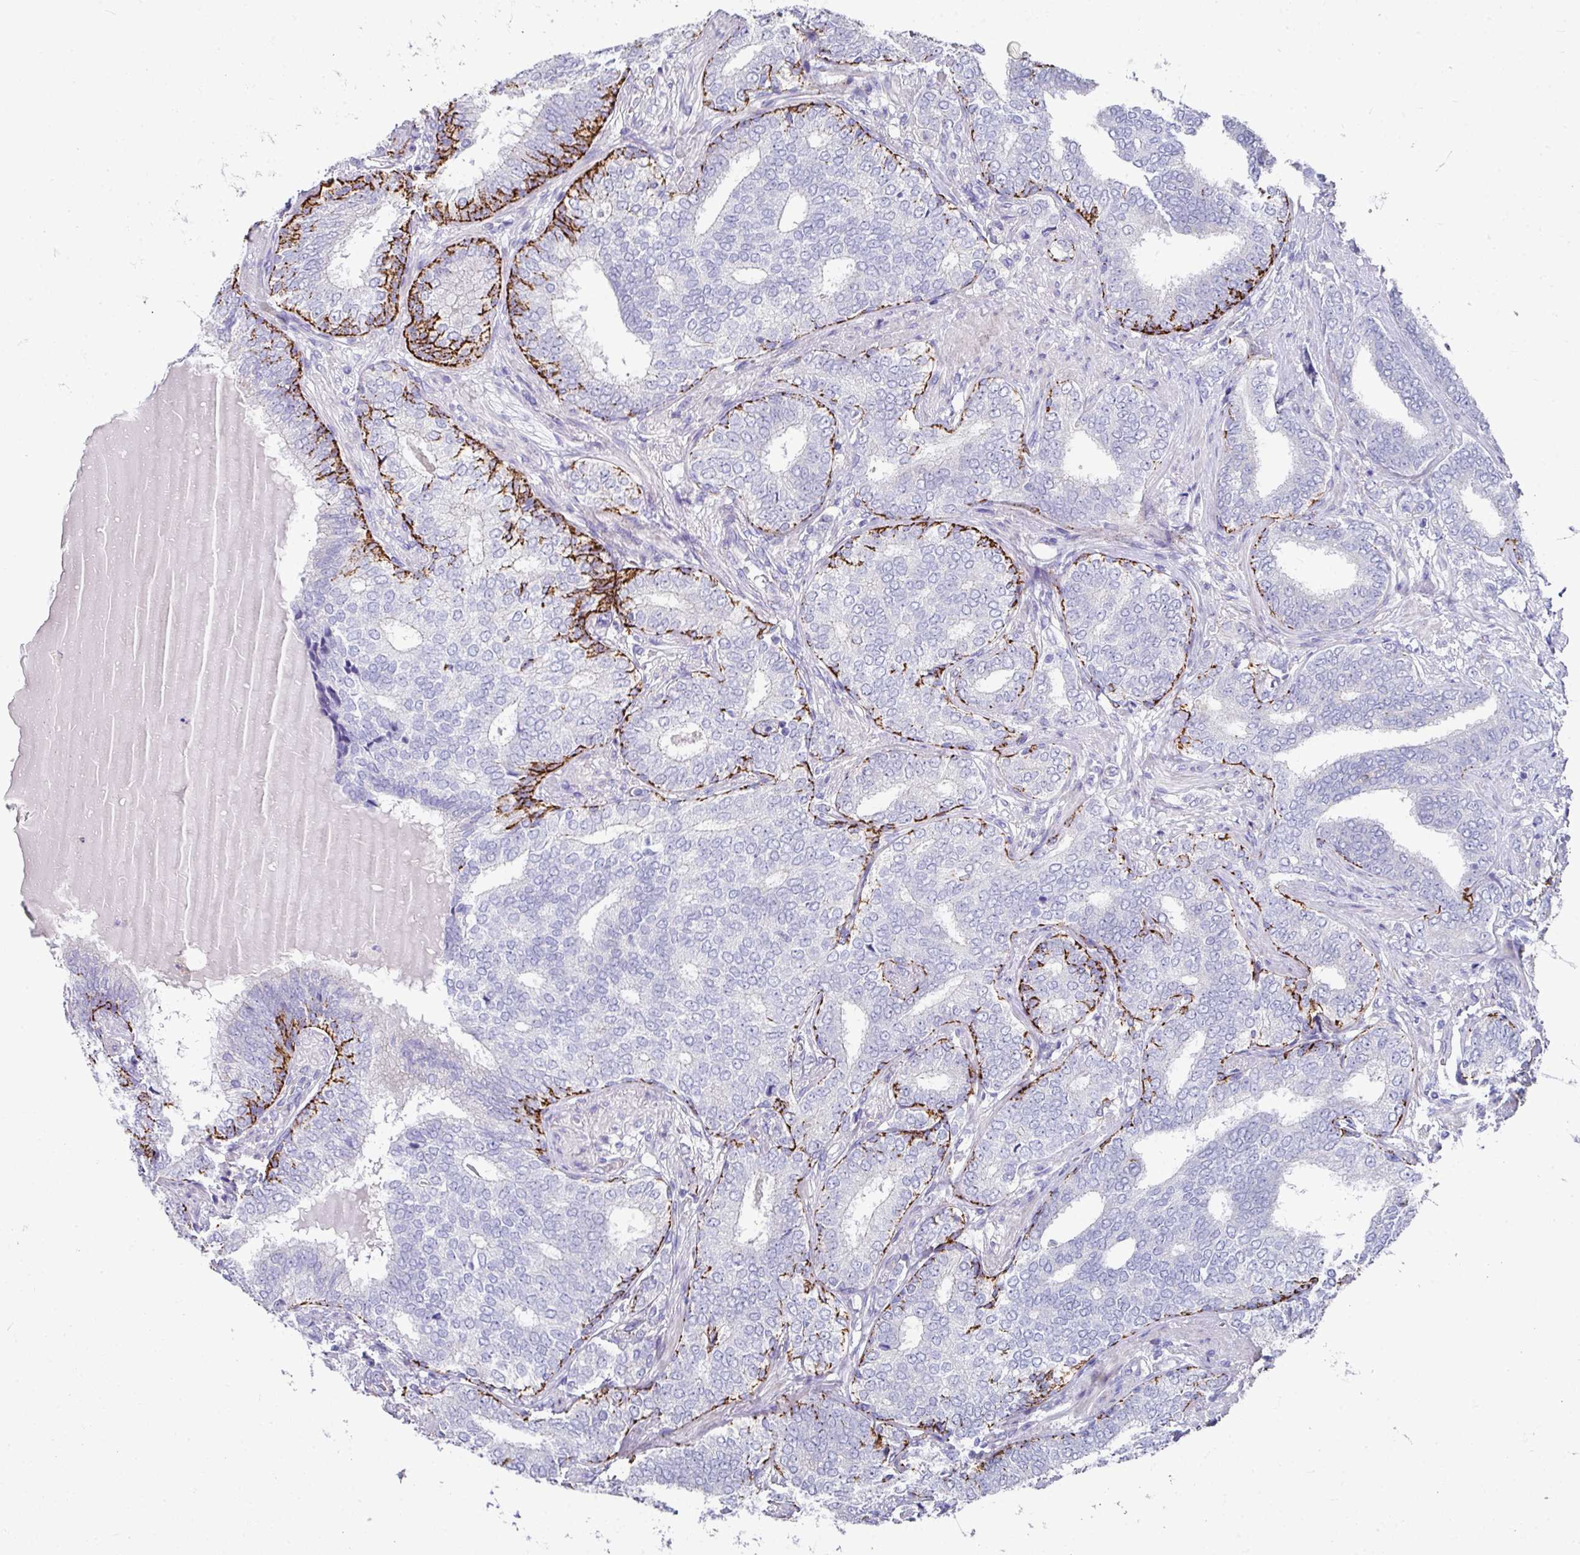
{"staining": {"intensity": "negative", "quantity": "none", "location": "none"}, "tissue": "prostate cancer", "cell_type": "Tumor cells", "image_type": "cancer", "snomed": [{"axis": "morphology", "description": "Adenocarcinoma, High grade"}, {"axis": "topography", "description": "Prostate"}], "caption": "Tumor cells show no significant protein positivity in adenocarcinoma (high-grade) (prostate).", "gene": "CLDN1", "patient": {"sex": "male", "age": 72}}